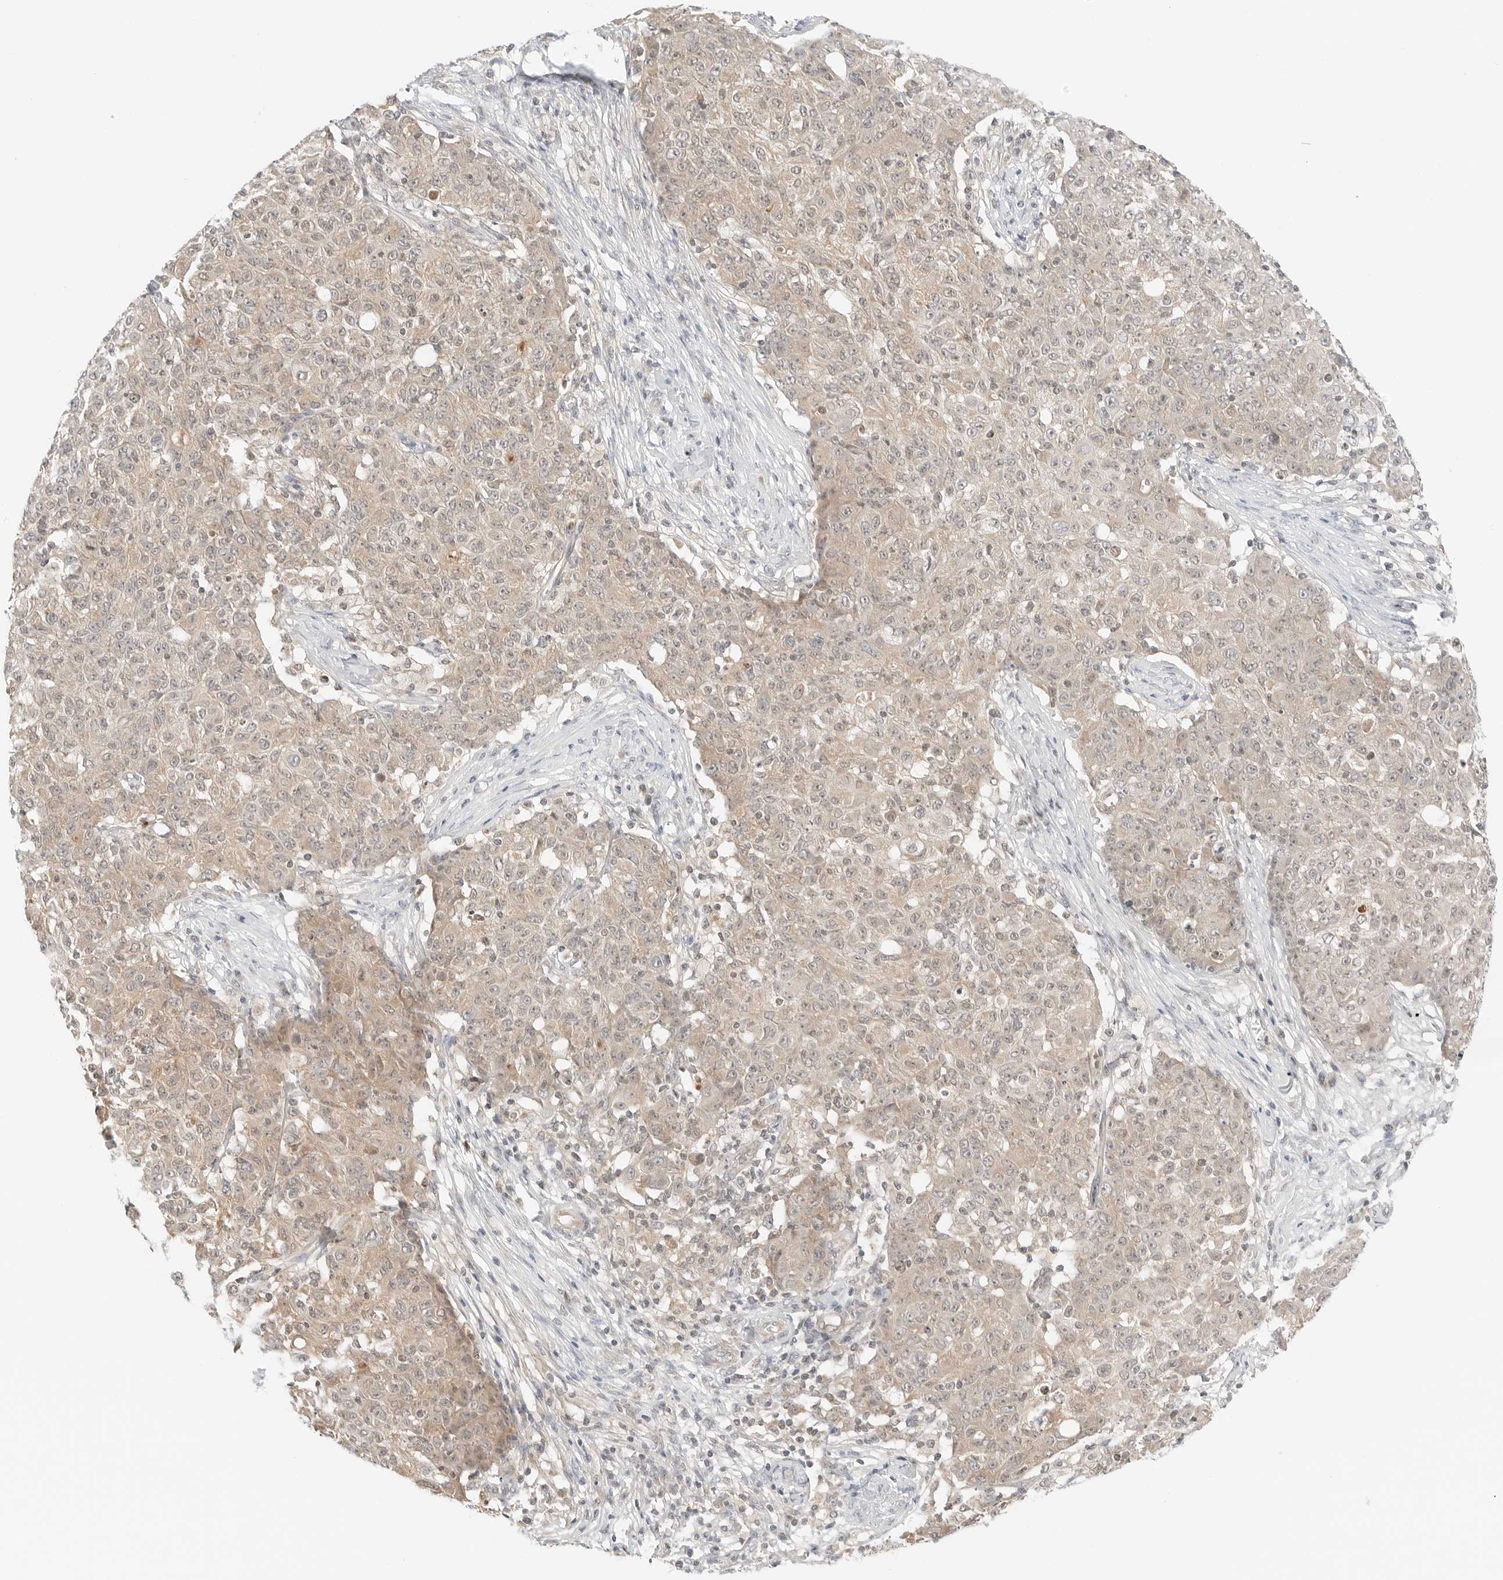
{"staining": {"intensity": "weak", "quantity": "25%-75%", "location": "cytoplasmic/membranous"}, "tissue": "ovarian cancer", "cell_type": "Tumor cells", "image_type": "cancer", "snomed": [{"axis": "morphology", "description": "Carcinoma, endometroid"}, {"axis": "topography", "description": "Ovary"}], "caption": "An IHC photomicrograph of tumor tissue is shown. Protein staining in brown highlights weak cytoplasmic/membranous positivity in ovarian cancer (endometroid carcinoma) within tumor cells. The staining is performed using DAB (3,3'-diaminobenzidine) brown chromogen to label protein expression. The nuclei are counter-stained blue using hematoxylin.", "gene": "IQCC", "patient": {"sex": "female", "age": 42}}